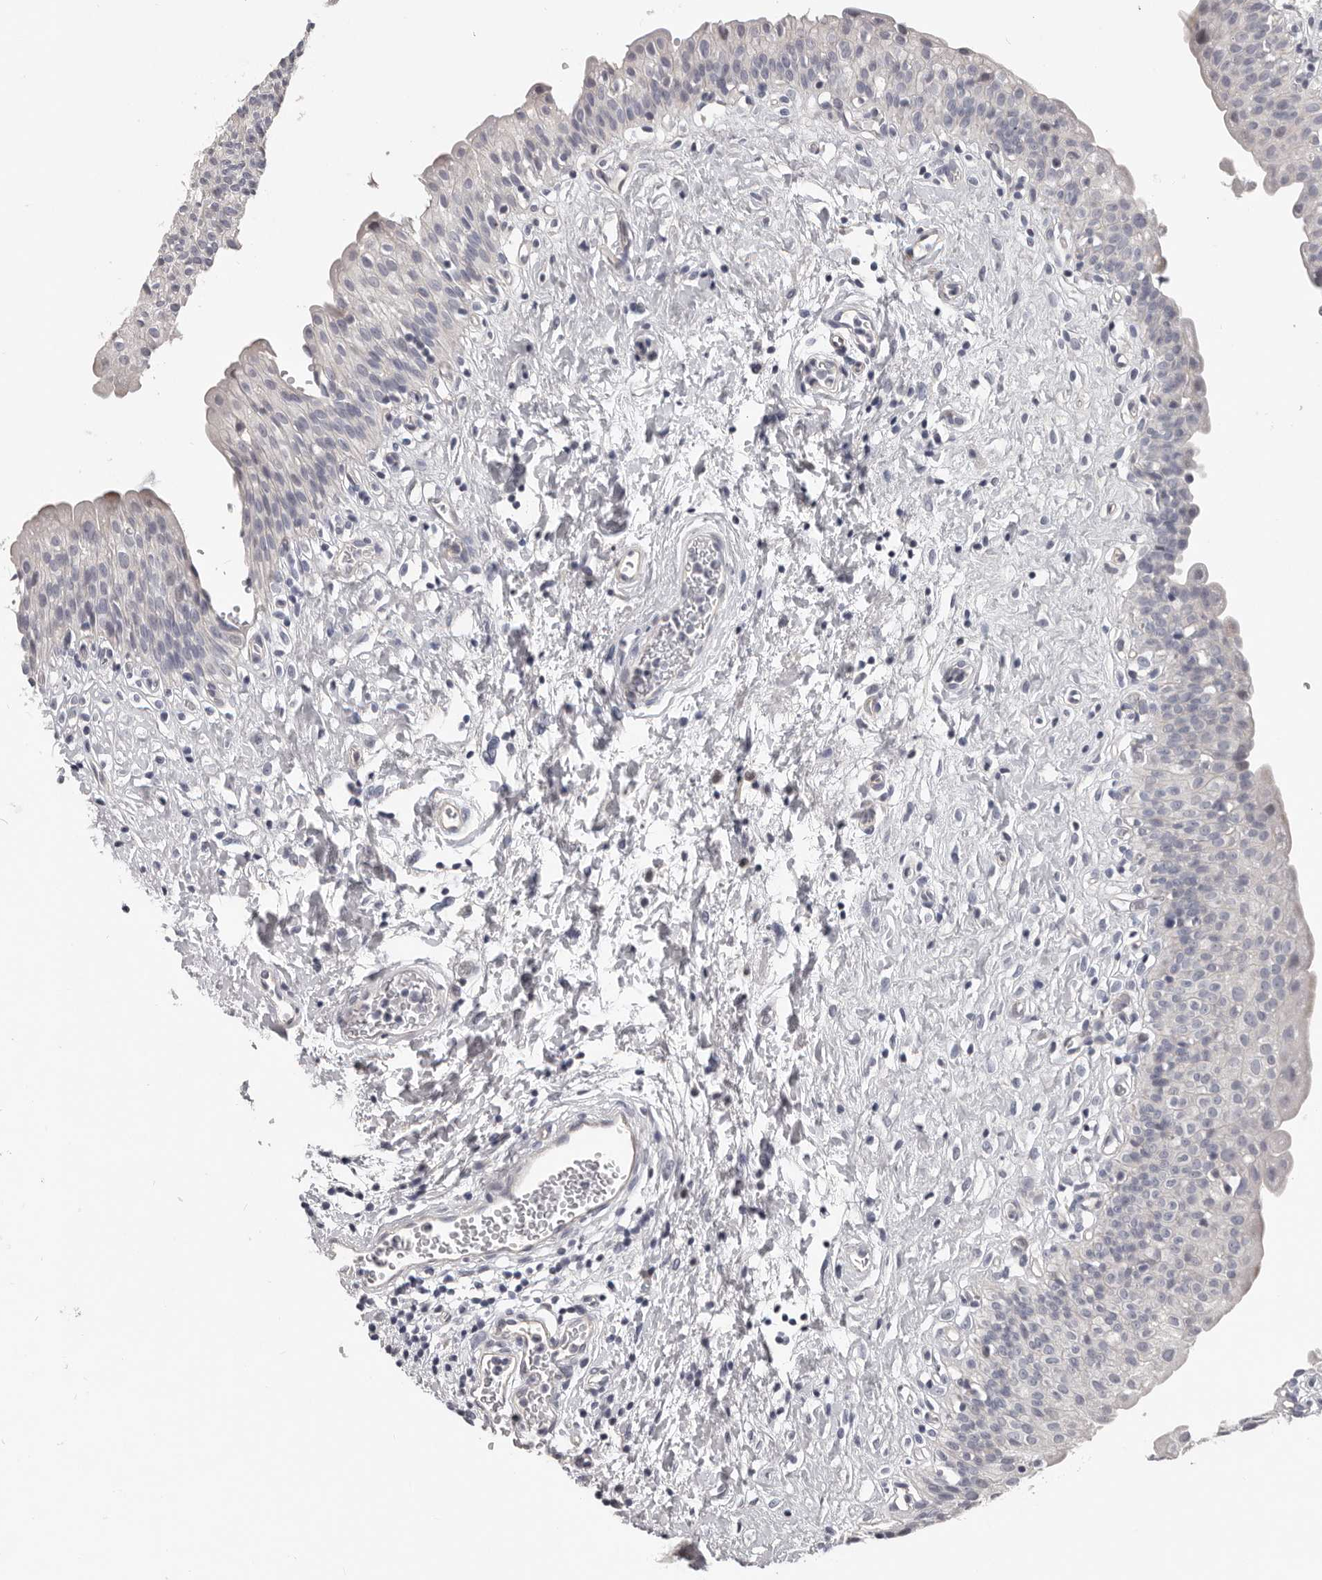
{"staining": {"intensity": "negative", "quantity": "none", "location": "none"}, "tissue": "urinary bladder", "cell_type": "Urothelial cells", "image_type": "normal", "snomed": [{"axis": "morphology", "description": "Normal tissue, NOS"}, {"axis": "topography", "description": "Urinary bladder"}], "caption": "Immunohistochemistry (IHC) of benign urinary bladder reveals no positivity in urothelial cells. (DAB immunohistochemistry (IHC), high magnification).", "gene": "RNF217", "patient": {"sex": "male", "age": 51}}